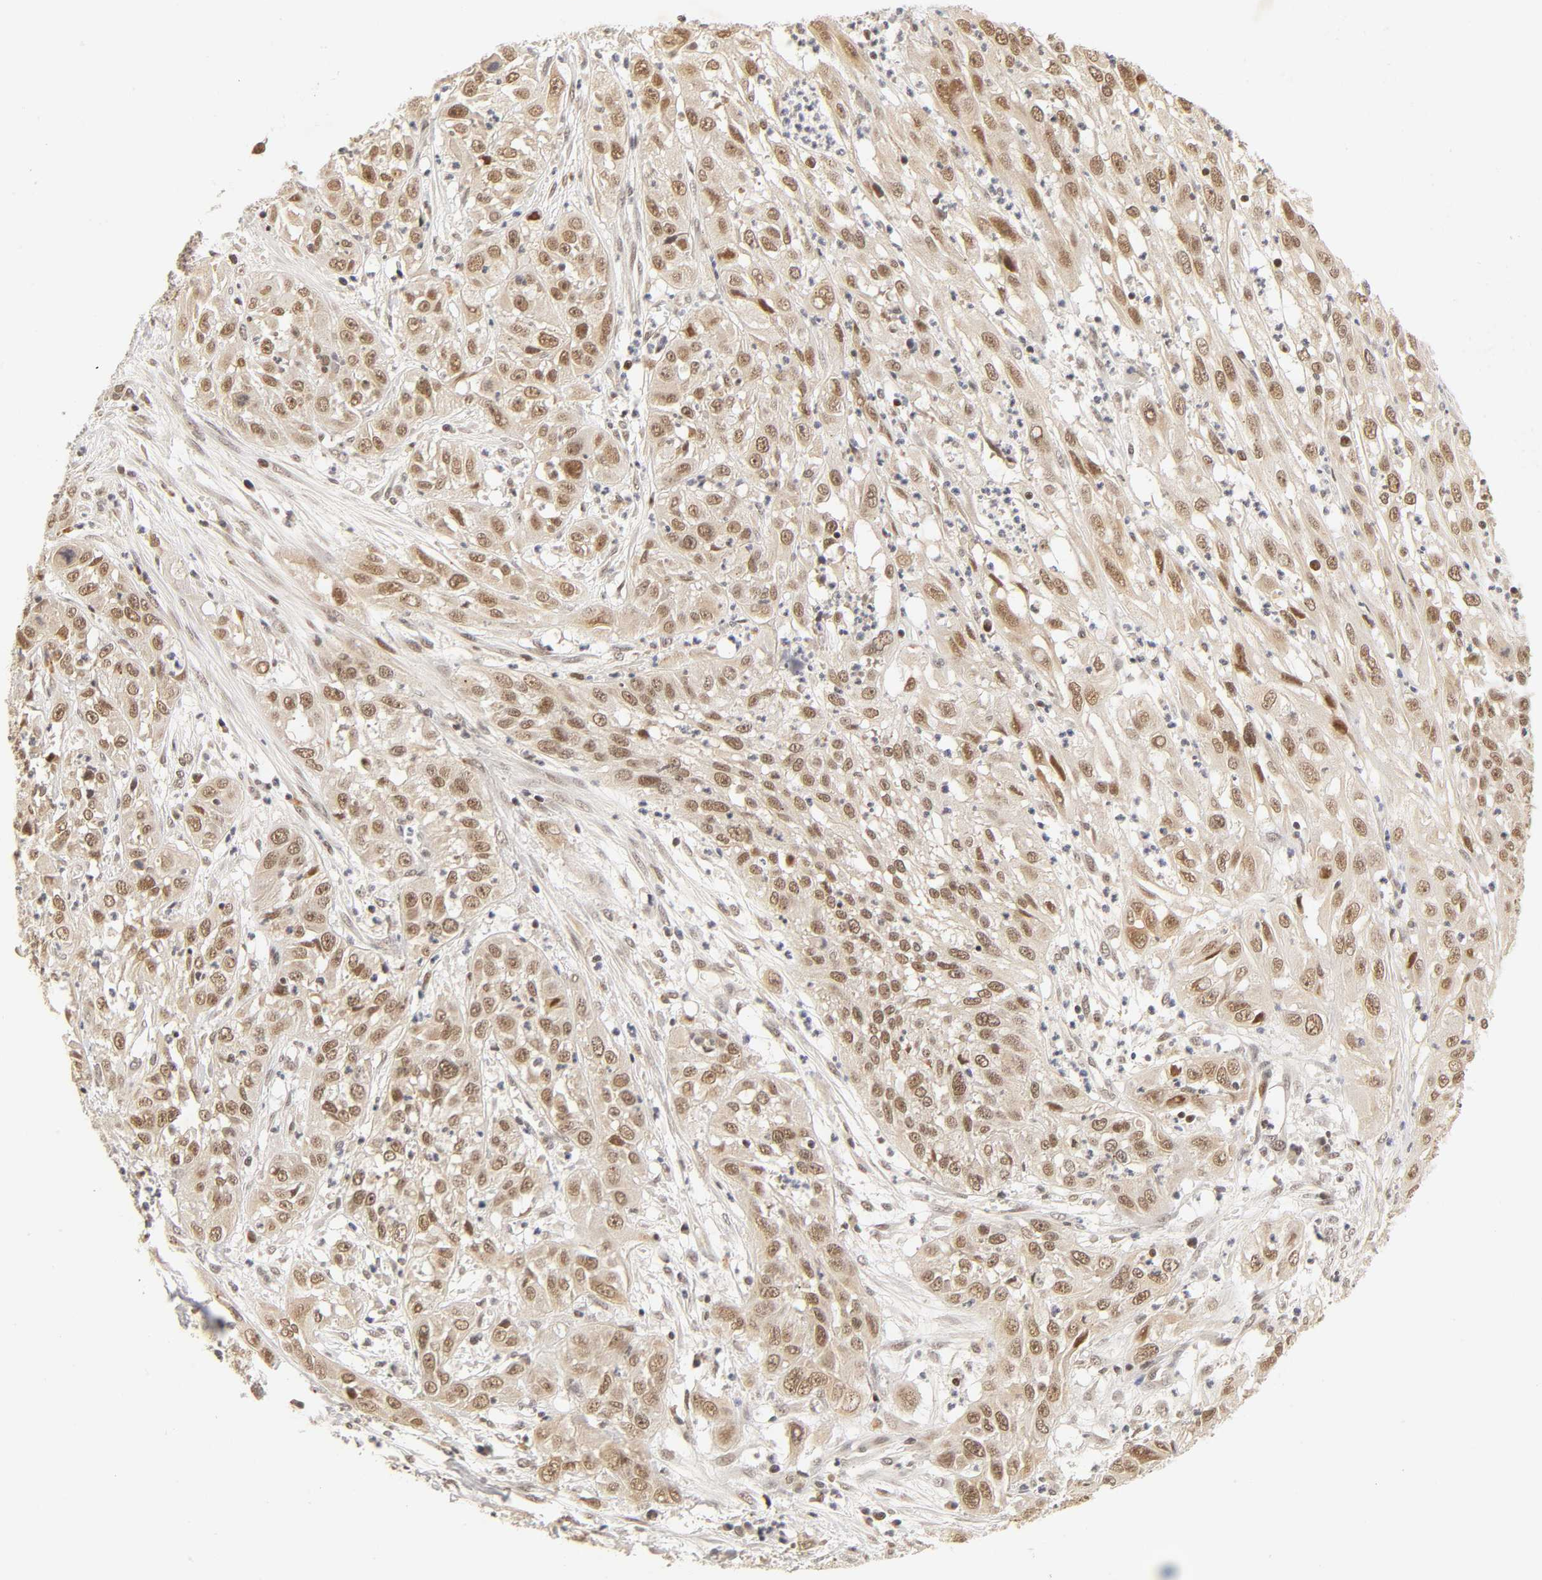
{"staining": {"intensity": "moderate", "quantity": "25%-75%", "location": "cytoplasmic/membranous,nuclear"}, "tissue": "cervical cancer", "cell_type": "Tumor cells", "image_type": "cancer", "snomed": [{"axis": "morphology", "description": "Squamous cell carcinoma, NOS"}, {"axis": "topography", "description": "Cervix"}], "caption": "A medium amount of moderate cytoplasmic/membranous and nuclear expression is identified in about 25%-75% of tumor cells in cervical cancer tissue.", "gene": "TAF10", "patient": {"sex": "female", "age": 32}}